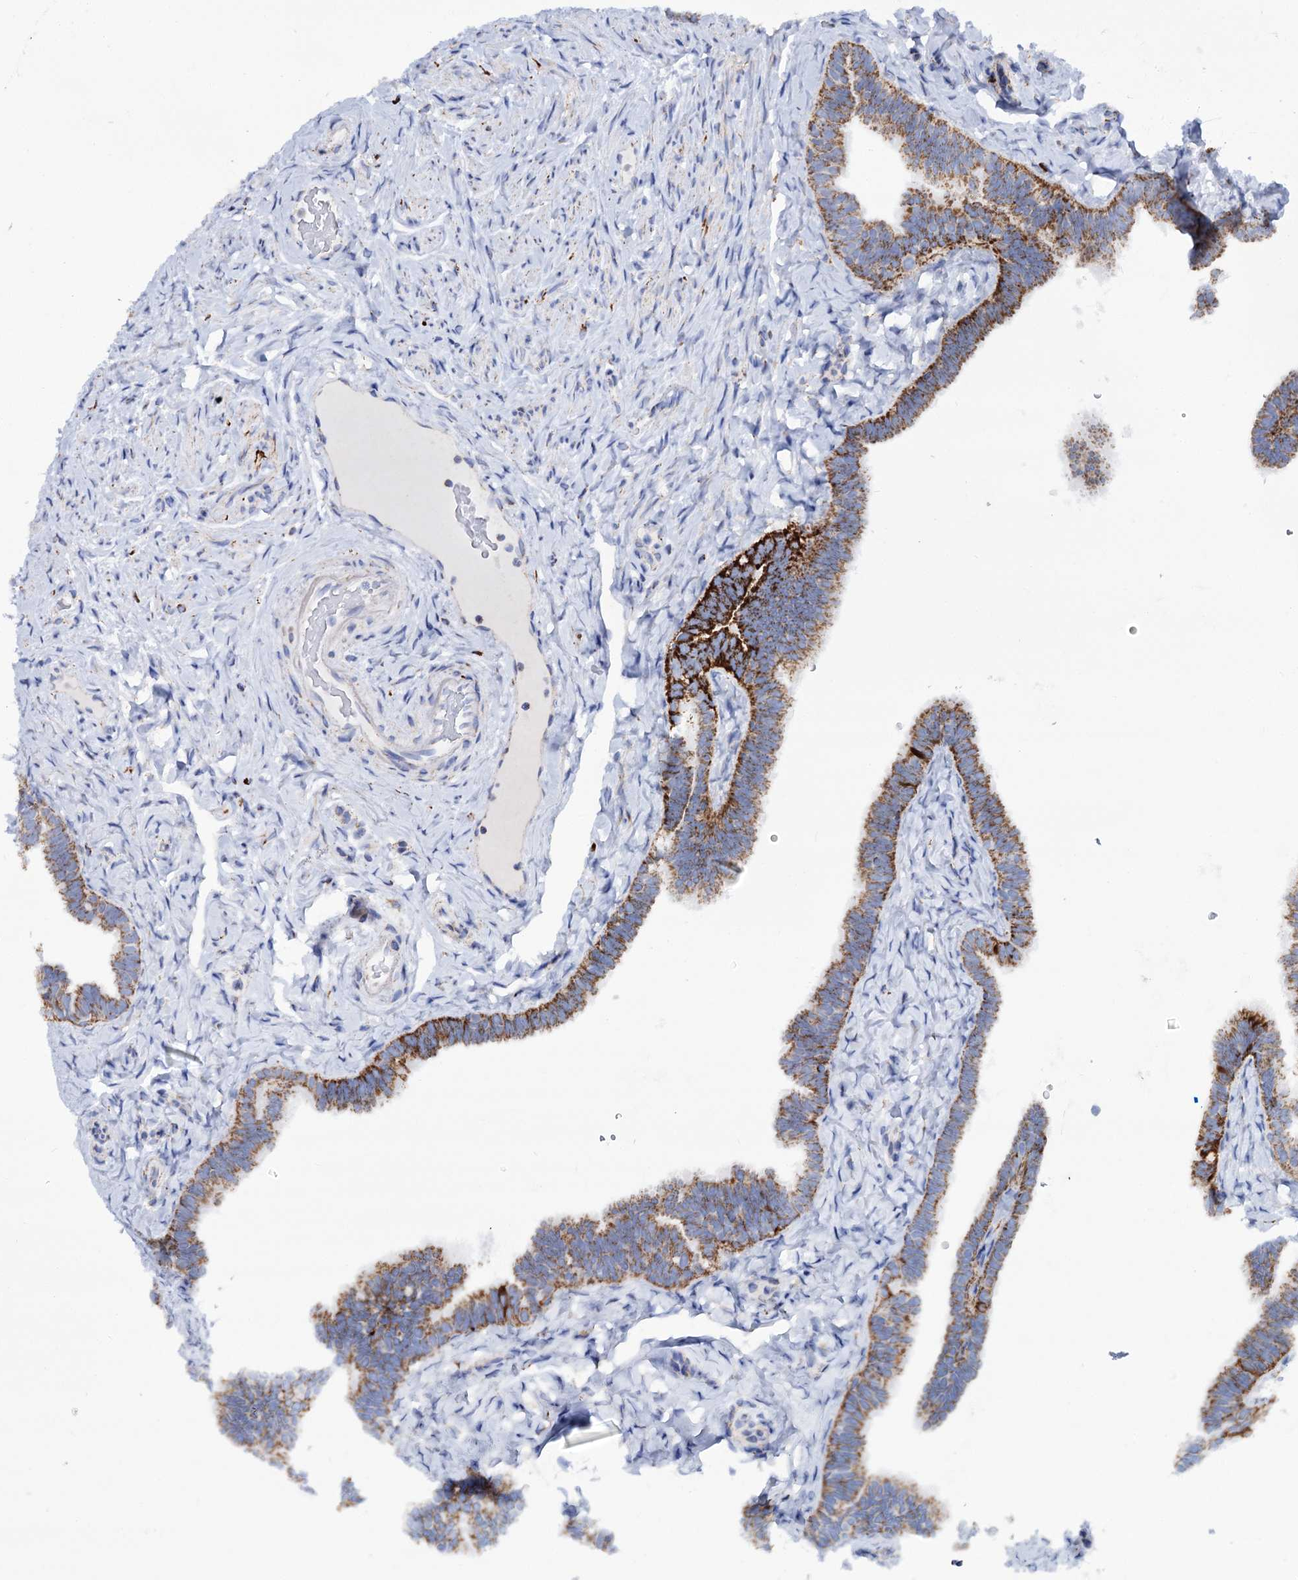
{"staining": {"intensity": "strong", "quantity": "25%-75%", "location": "cytoplasmic/membranous"}, "tissue": "fallopian tube", "cell_type": "Glandular cells", "image_type": "normal", "snomed": [{"axis": "morphology", "description": "Normal tissue, NOS"}, {"axis": "topography", "description": "Fallopian tube"}], "caption": "Immunohistochemistry (IHC) of normal fallopian tube demonstrates high levels of strong cytoplasmic/membranous staining in about 25%-75% of glandular cells. (DAB (3,3'-diaminobenzidine) = brown stain, brightfield microscopy at high magnification).", "gene": "UBASH3B", "patient": {"sex": "female", "age": 65}}